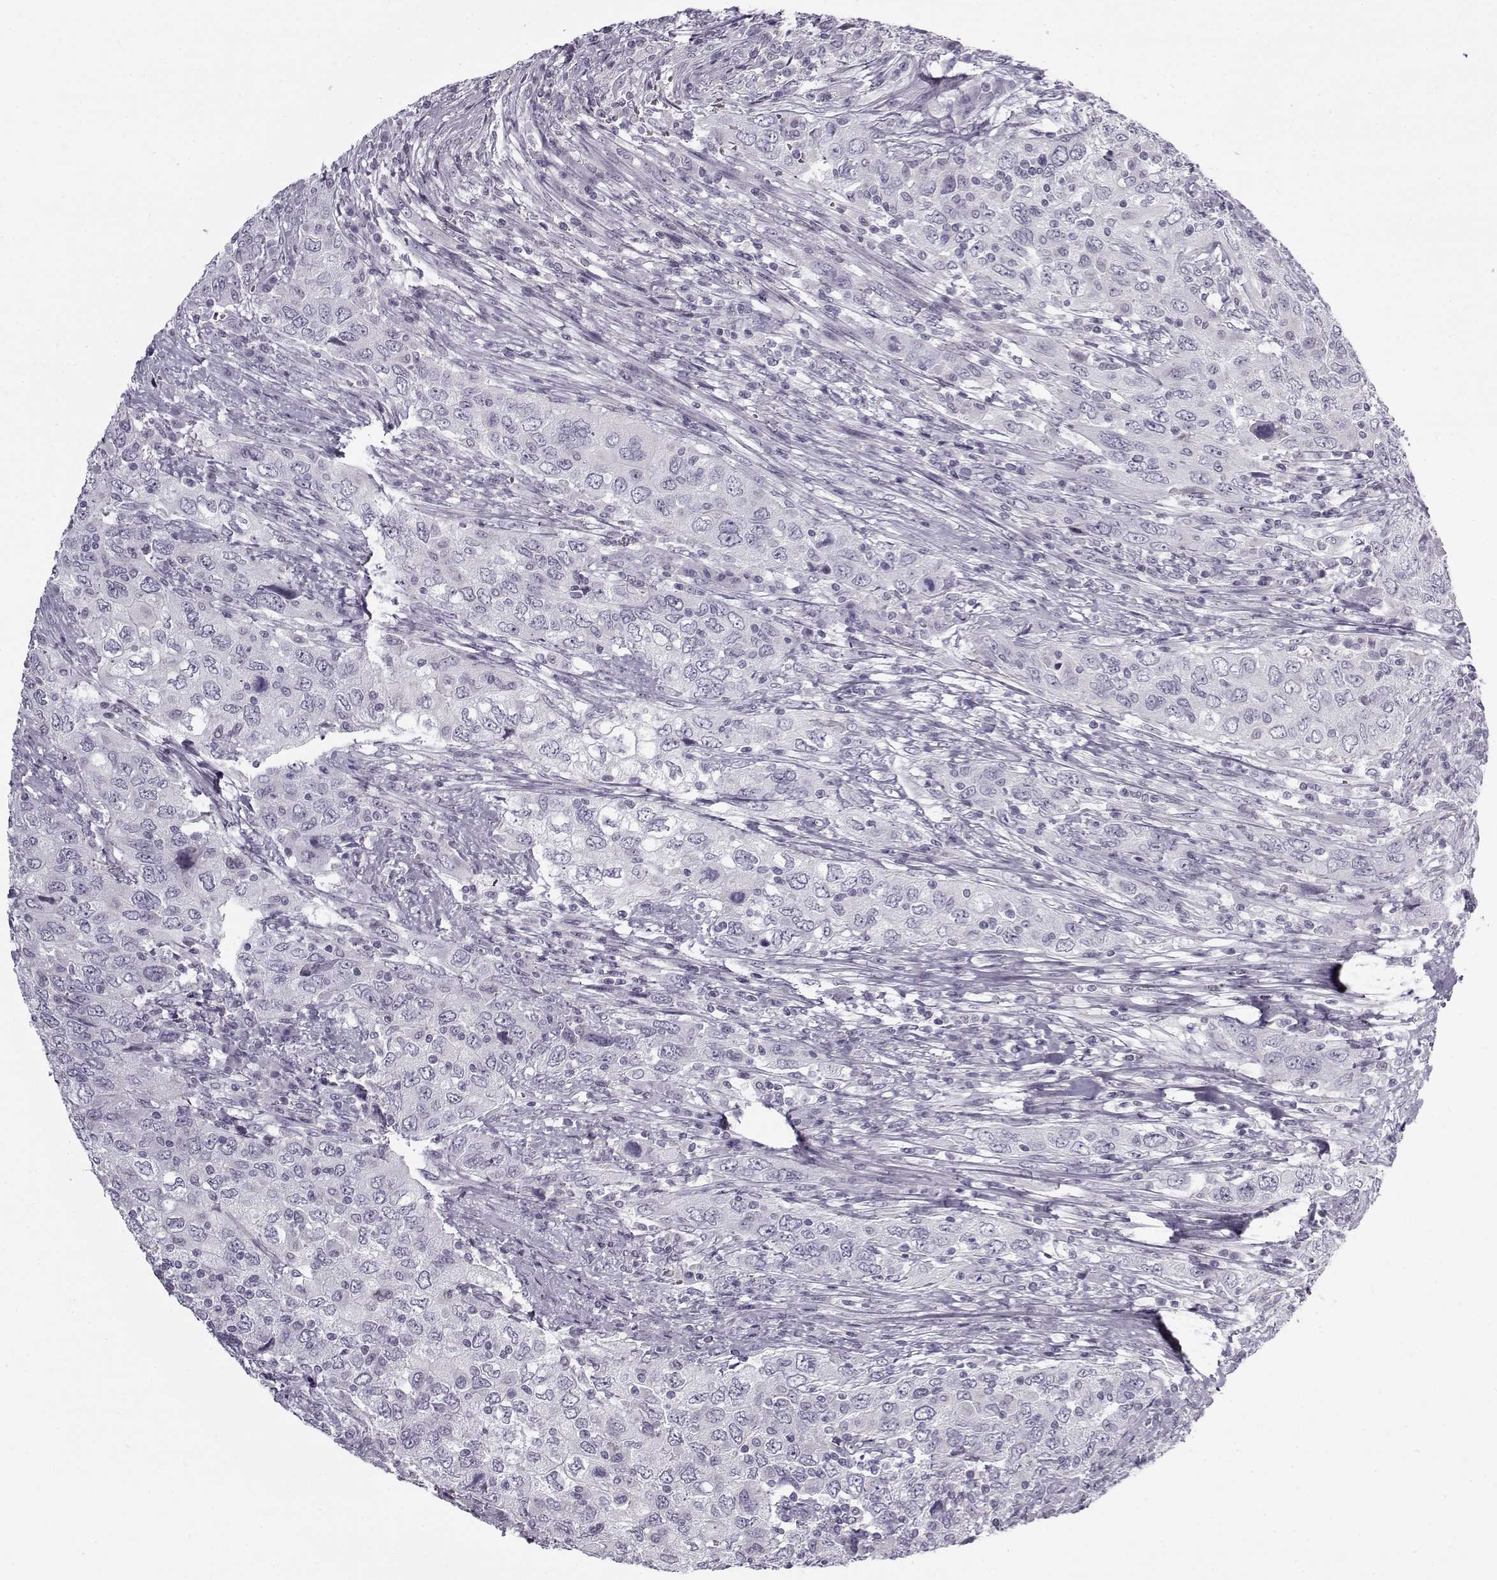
{"staining": {"intensity": "negative", "quantity": "none", "location": "none"}, "tissue": "urothelial cancer", "cell_type": "Tumor cells", "image_type": "cancer", "snomed": [{"axis": "morphology", "description": "Urothelial carcinoma, High grade"}, {"axis": "topography", "description": "Urinary bladder"}], "caption": "Immunohistochemistry (IHC) of urothelial carcinoma (high-grade) demonstrates no positivity in tumor cells.", "gene": "SNCA", "patient": {"sex": "male", "age": 76}}